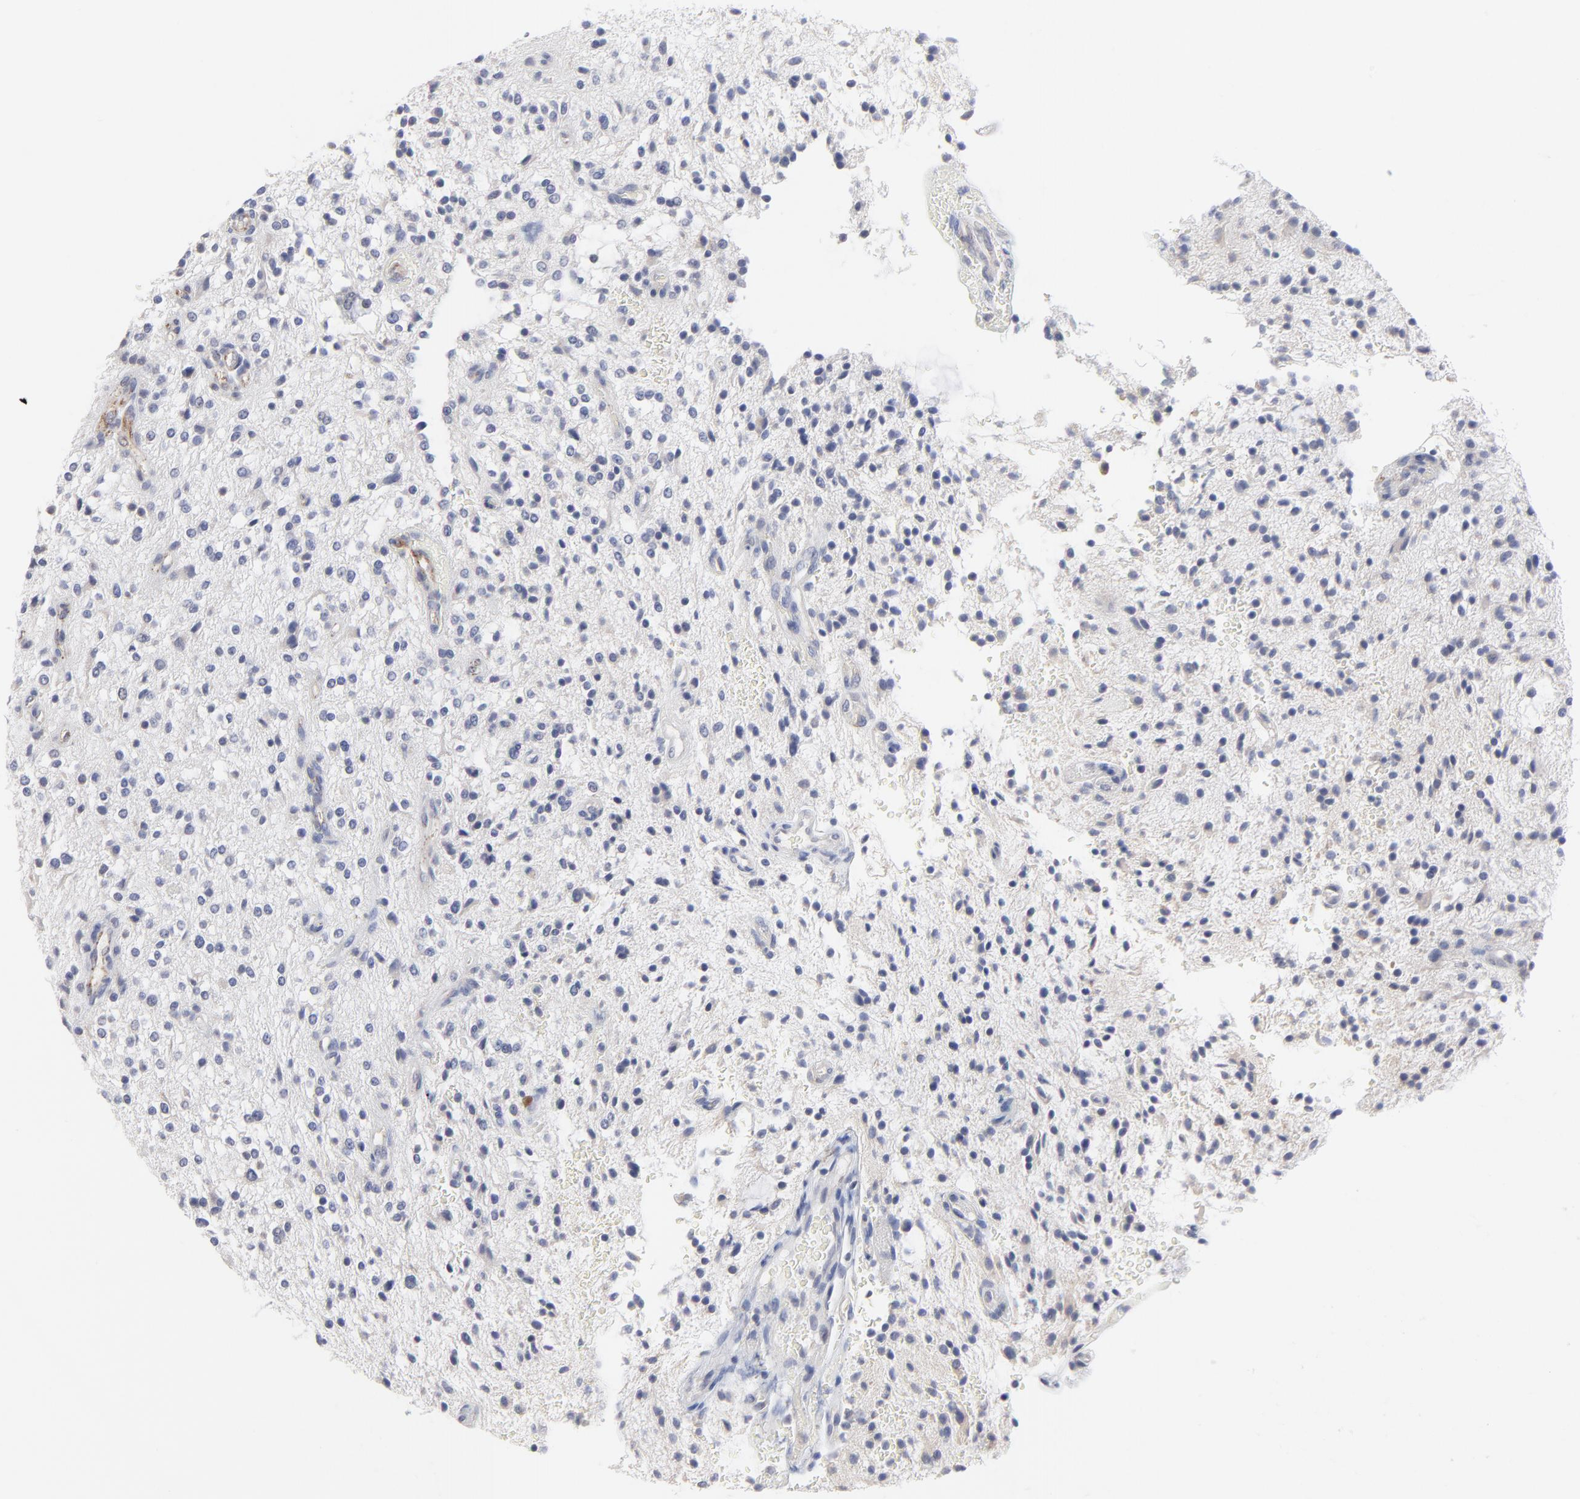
{"staining": {"intensity": "negative", "quantity": "none", "location": "none"}, "tissue": "glioma", "cell_type": "Tumor cells", "image_type": "cancer", "snomed": [{"axis": "morphology", "description": "Glioma, malignant, NOS"}, {"axis": "topography", "description": "Cerebellum"}], "caption": "Immunohistochemistry (IHC) micrograph of neoplastic tissue: glioma (malignant) stained with DAB shows no significant protein staining in tumor cells.", "gene": "TRIM22", "patient": {"sex": "female", "age": 10}}